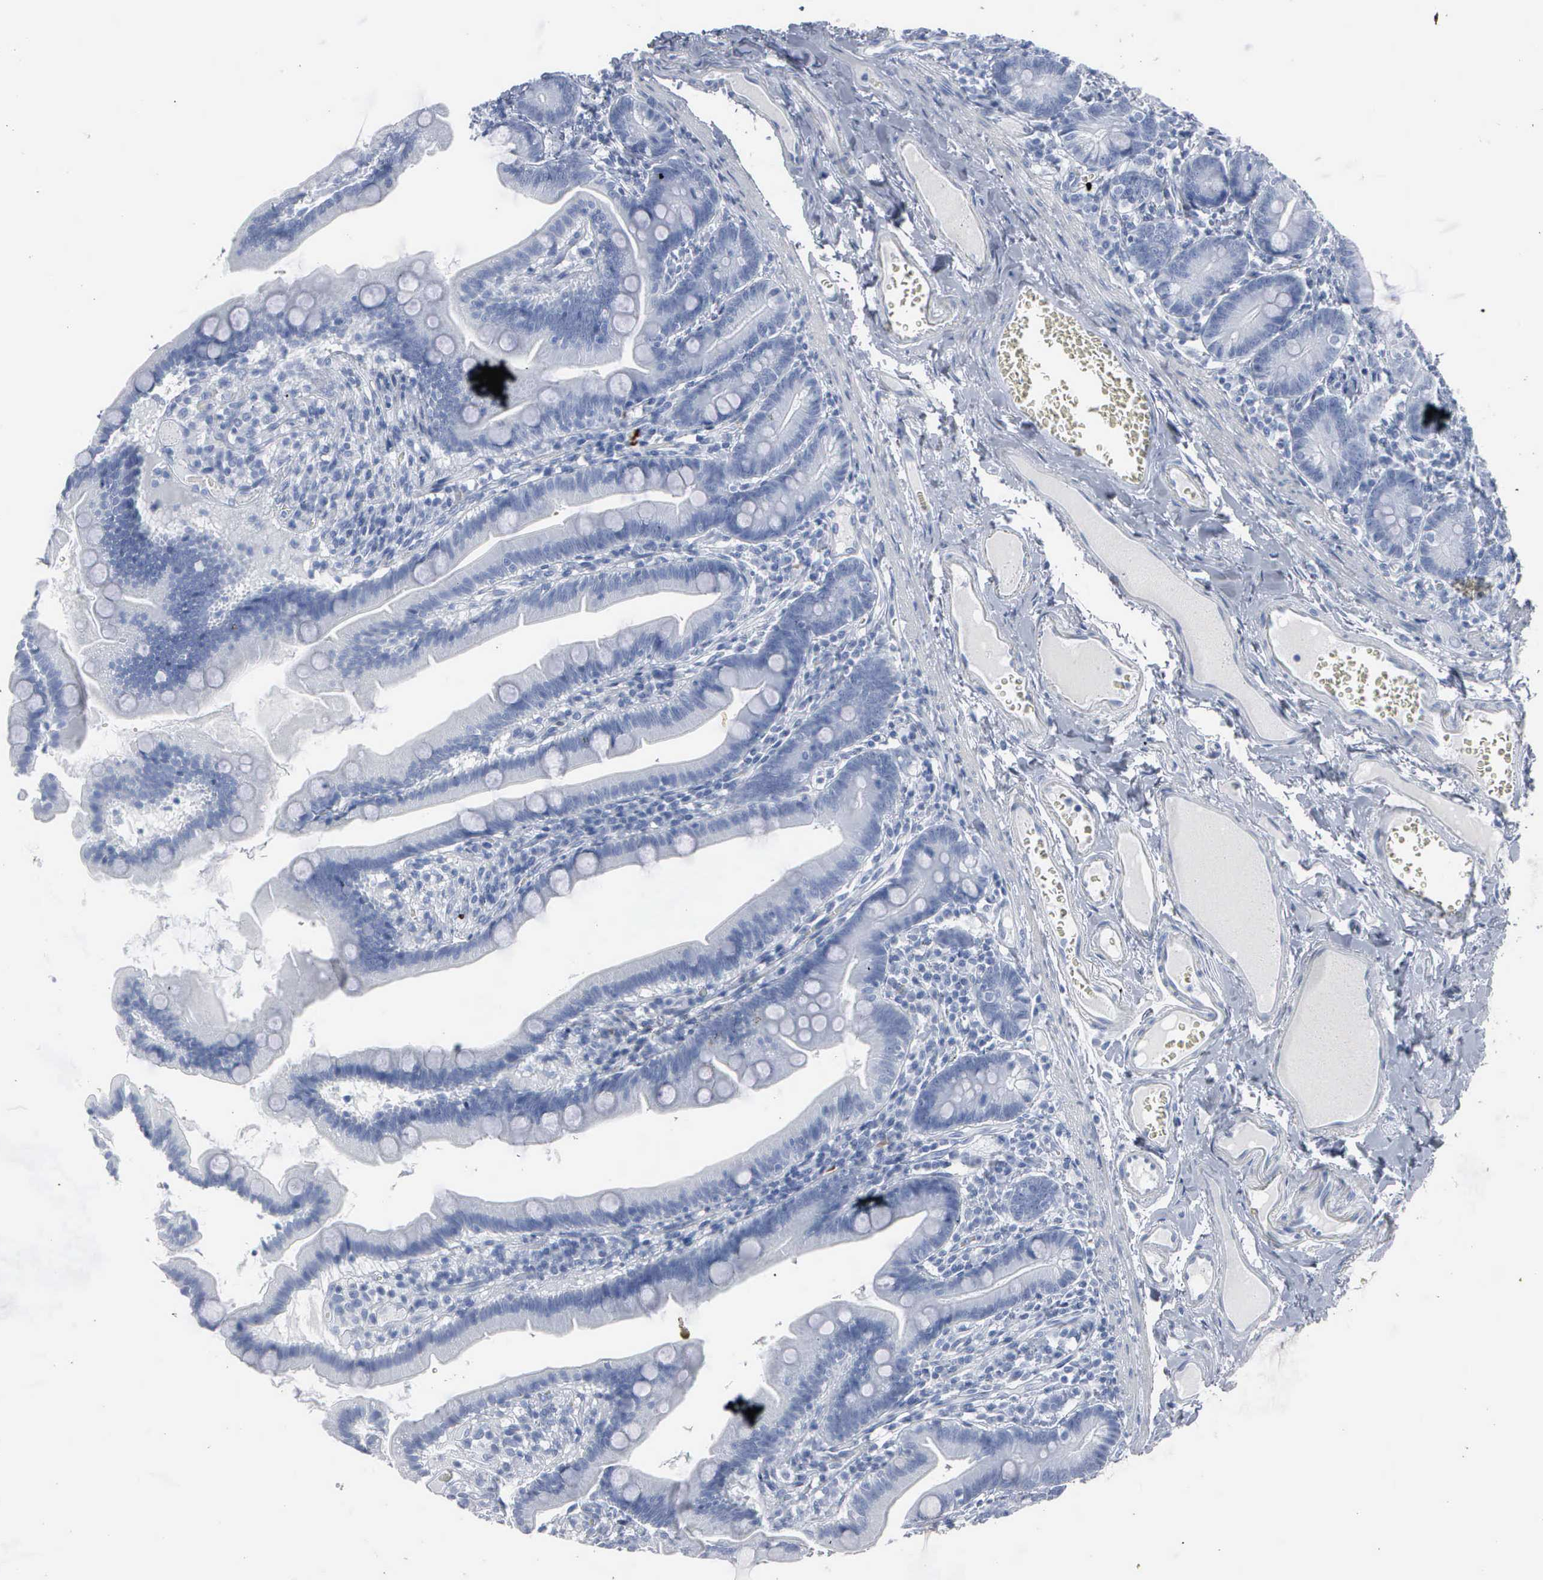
{"staining": {"intensity": "negative", "quantity": "none", "location": "none"}, "tissue": "duodenum", "cell_type": "Glandular cells", "image_type": "normal", "snomed": [{"axis": "morphology", "description": "Normal tissue, NOS"}, {"axis": "topography", "description": "Duodenum"}], "caption": "Glandular cells show no significant staining in benign duodenum. The staining was performed using DAB to visualize the protein expression in brown, while the nuclei were stained in blue with hematoxylin (Magnification: 20x).", "gene": "DMD", "patient": {"sex": "female", "age": 75}}